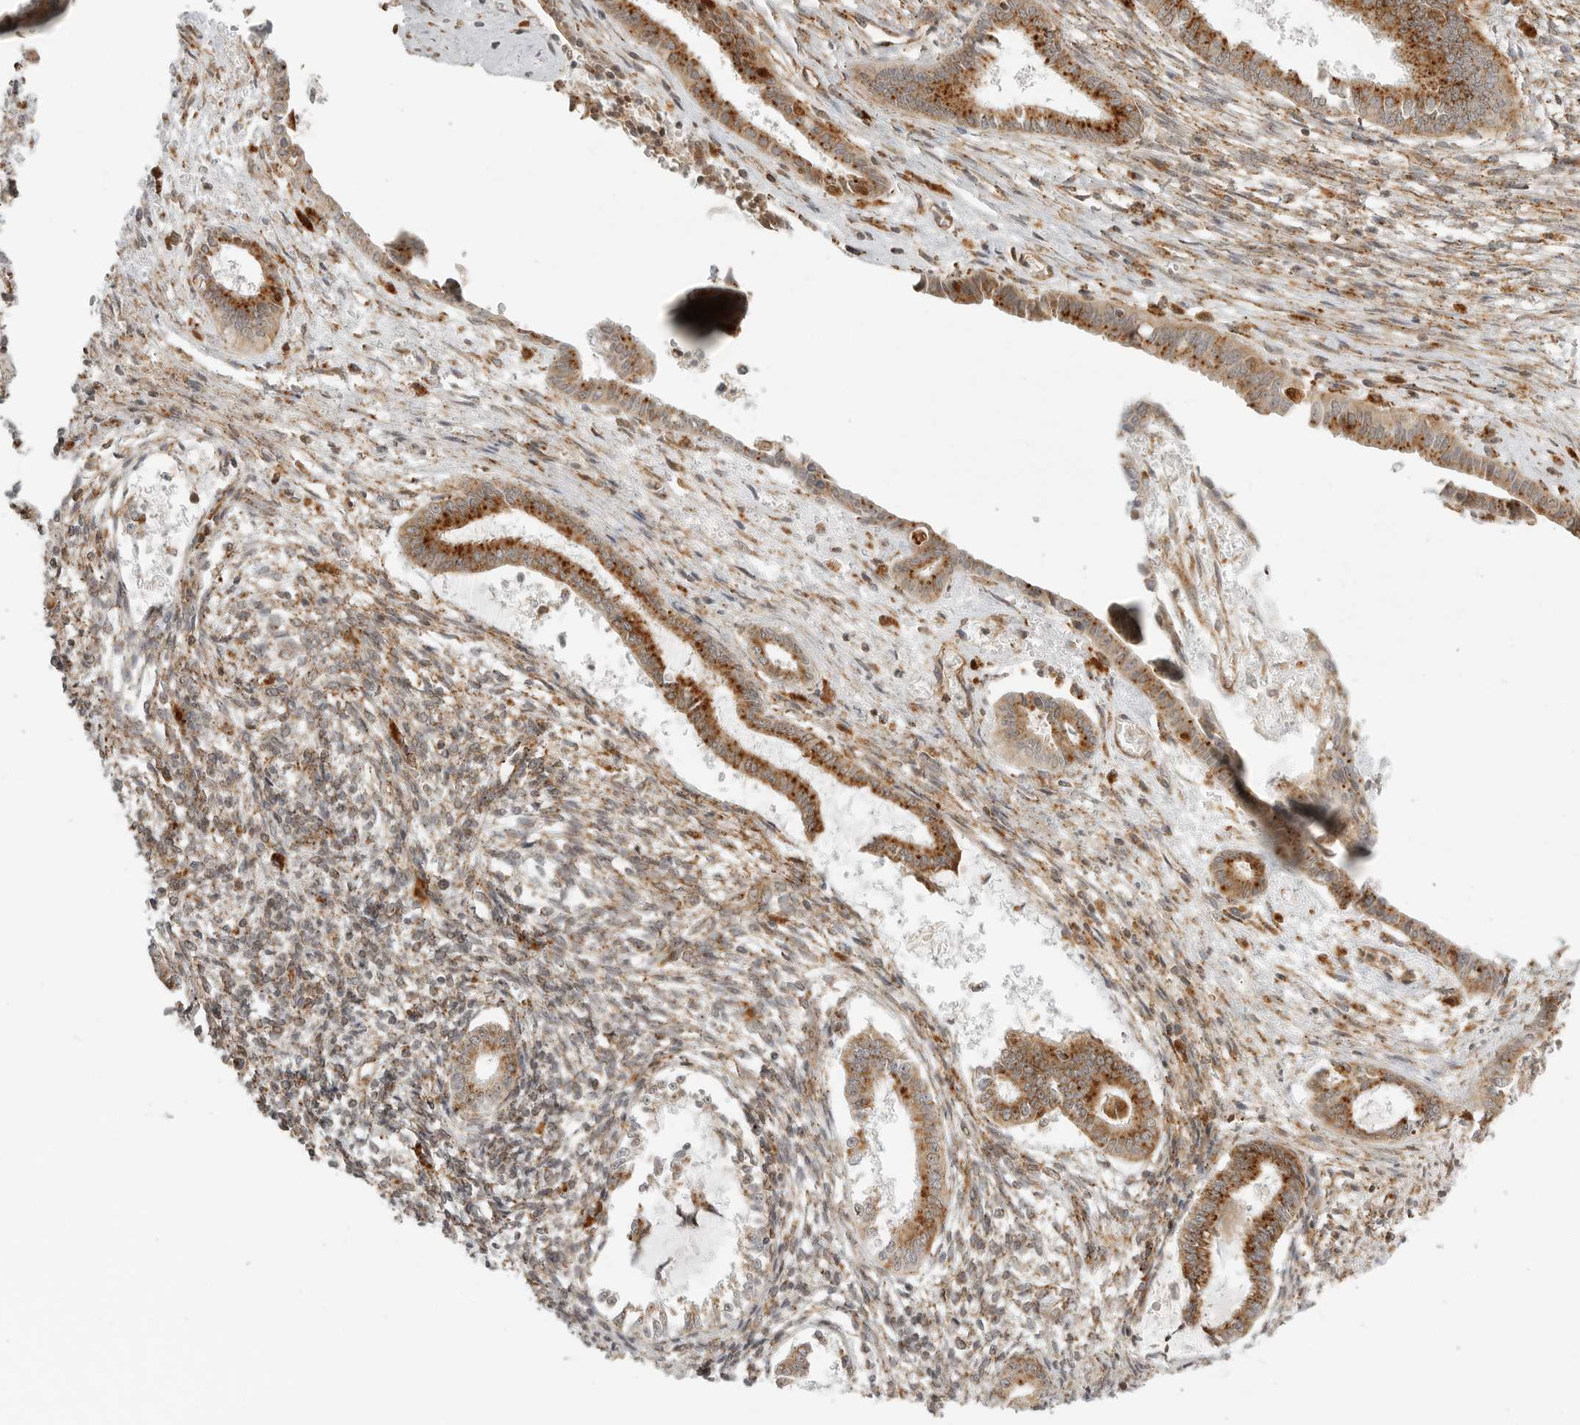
{"staining": {"intensity": "moderate", "quantity": ">75%", "location": "cytoplasmic/membranous"}, "tissue": "endometrium", "cell_type": "Cells in endometrial stroma", "image_type": "normal", "snomed": [{"axis": "morphology", "description": "Normal tissue, NOS"}, {"axis": "topography", "description": "Endometrium"}], "caption": "The immunohistochemical stain labels moderate cytoplasmic/membranous positivity in cells in endometrial stroma of benign endometrium.", "gene": "IDUA", "patient": {"sex": "female", "age": 56}}